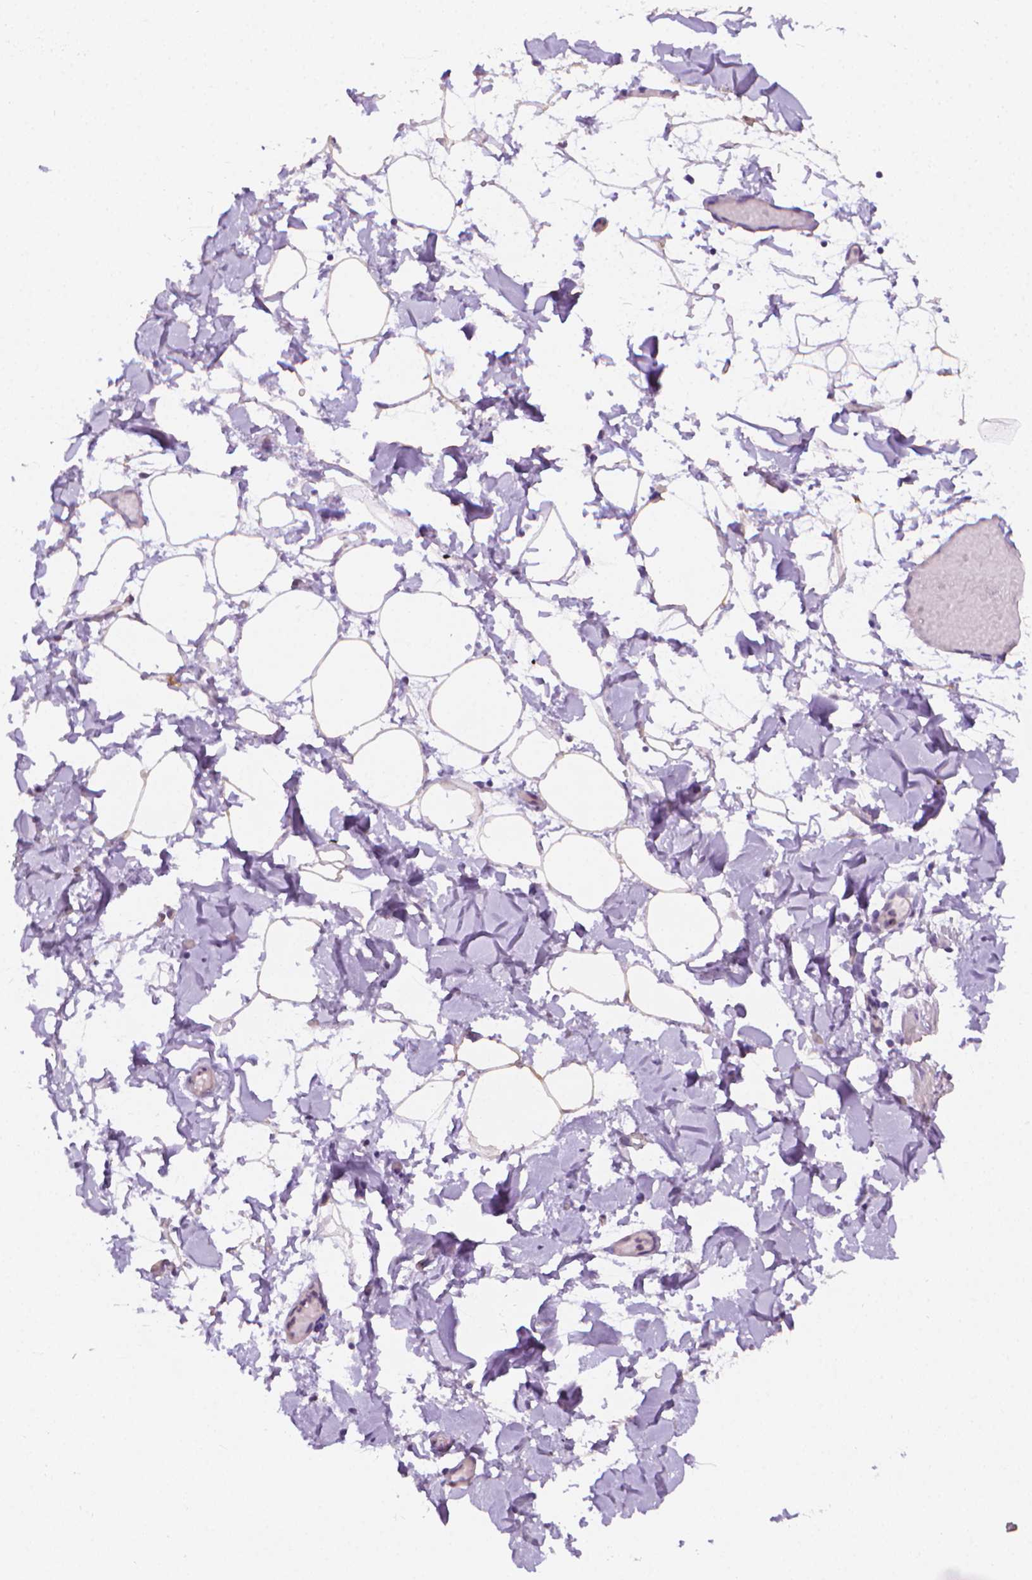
{"staining": {"intensity": "strong", "quantity": "25%-75%", "location": "cytoplasmic/membranous"}, "tissue": "adipose tissue", "cell_type": "Adipocytes", "image_type": "normal", "snomed": [{"axis": "morphology", "description": "Normal tissue, NOS"}, {"axis": "topography", "description": "Gallbladder"}, {"axis": "topography", "description": "Peripheral nerve tissue"}], "caption": "Immunohistochemistry (DAB) staining of unremarkable human adipose tissue reveals strong cytoplasmic/membranous protein expression in about 25%-75% of adipocytes.", "gene": "FASN", "patient": {"sex": "female", "age": 45}}